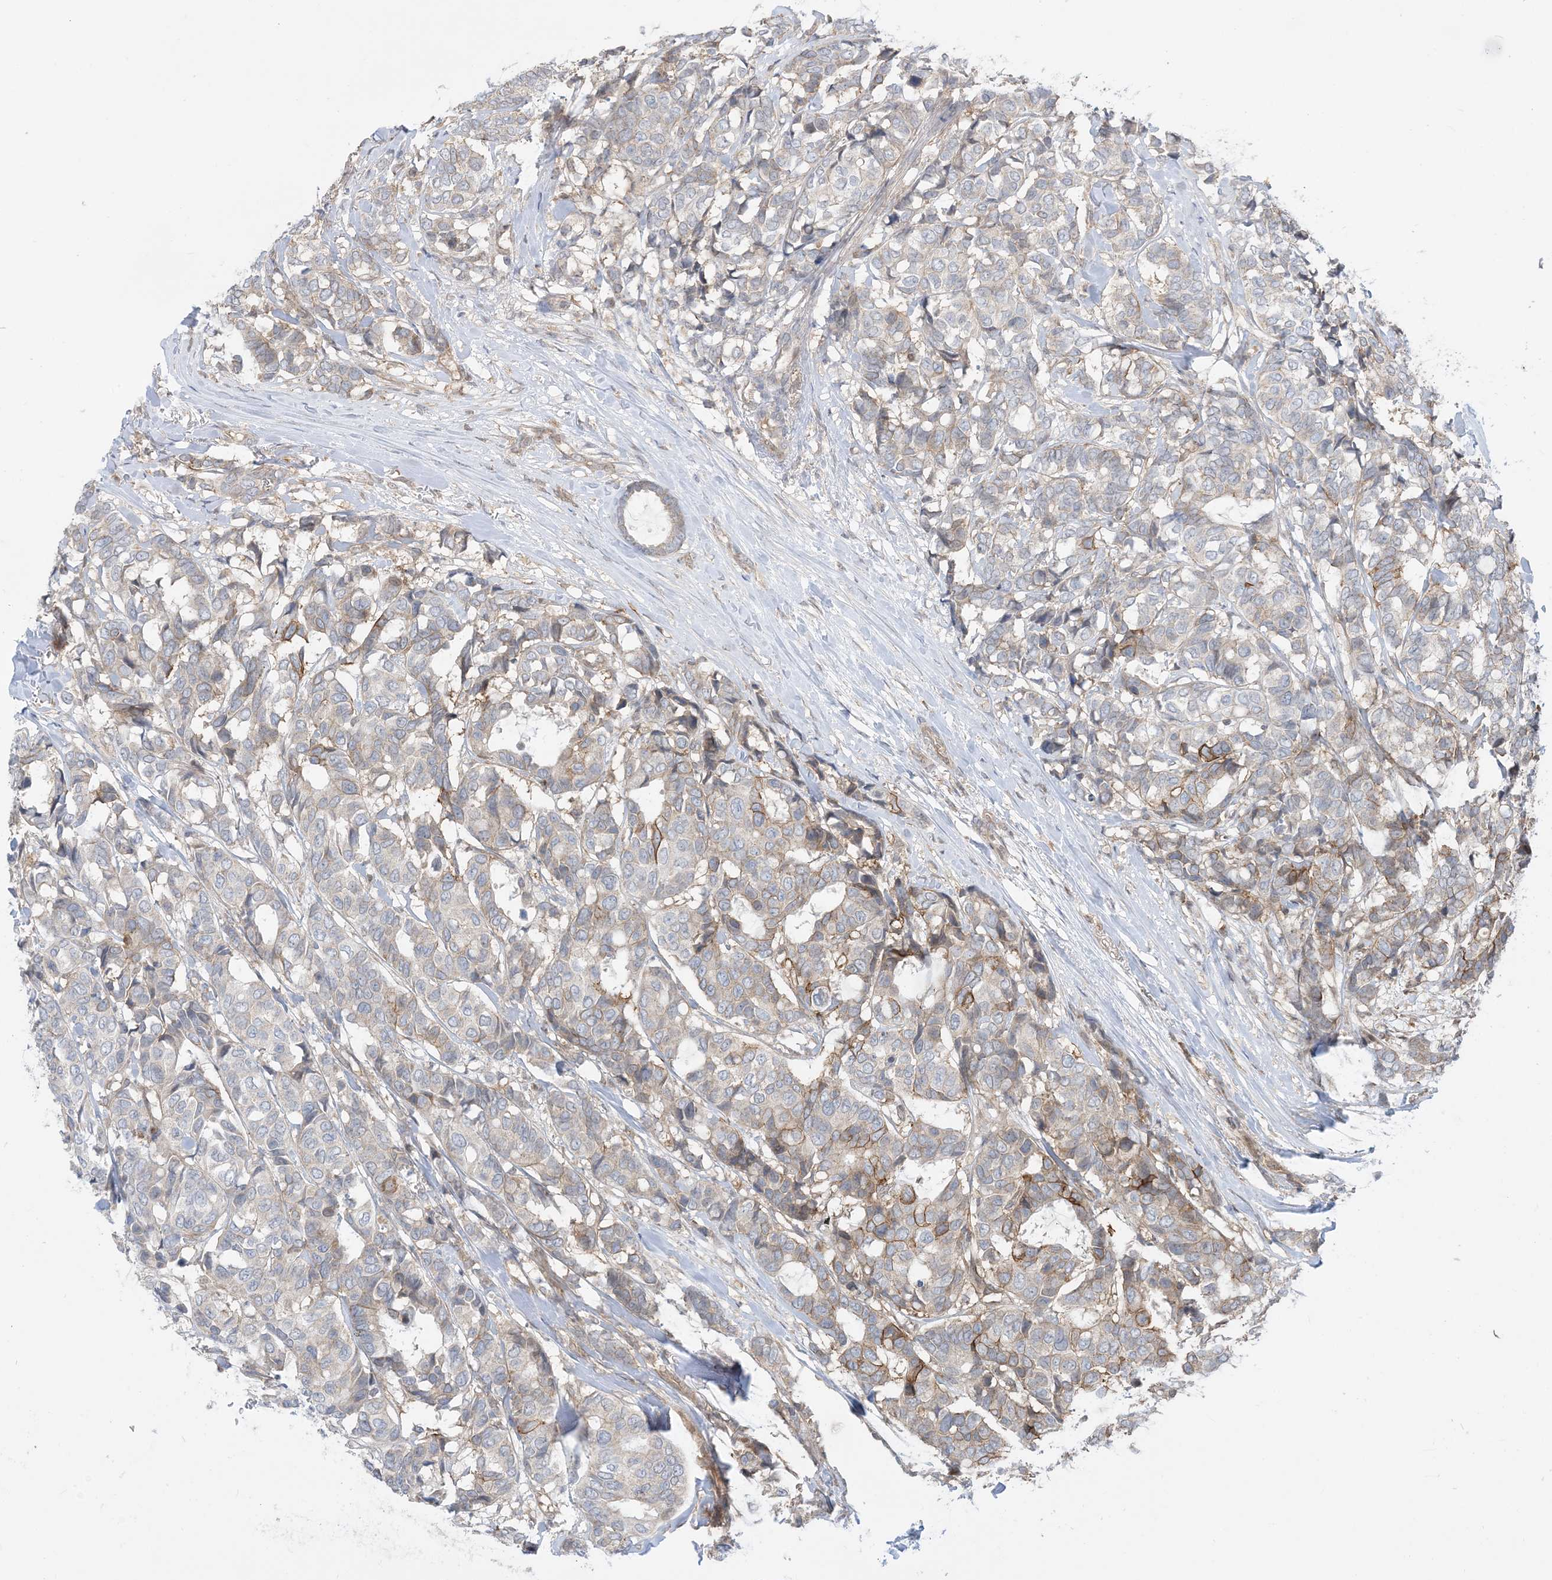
{"staining": {"intensity": "moderate", "quantity": "<25%", "location": "cytoplasmic/membranous"}, "tissue": "breast cancer", "cell_type": "Tumor cells", "image_type": "cancer", "snomed": [{"axis": "morphology", "description": "Duct carcinoma"}, {"axis": "topography", "description": "Breast"}], "caption": "Immunohistochemical staining of human invasive ductal carcinoma (breast) shows low levels of moderate cytoplasmic/membranous protein staining in approximately <25% of tumor cells. (brown staining indicates protein expression, while blue staining denotes nuclei).", "gene": "CASP4", "patient": {"sex": "female", "age": 87}}